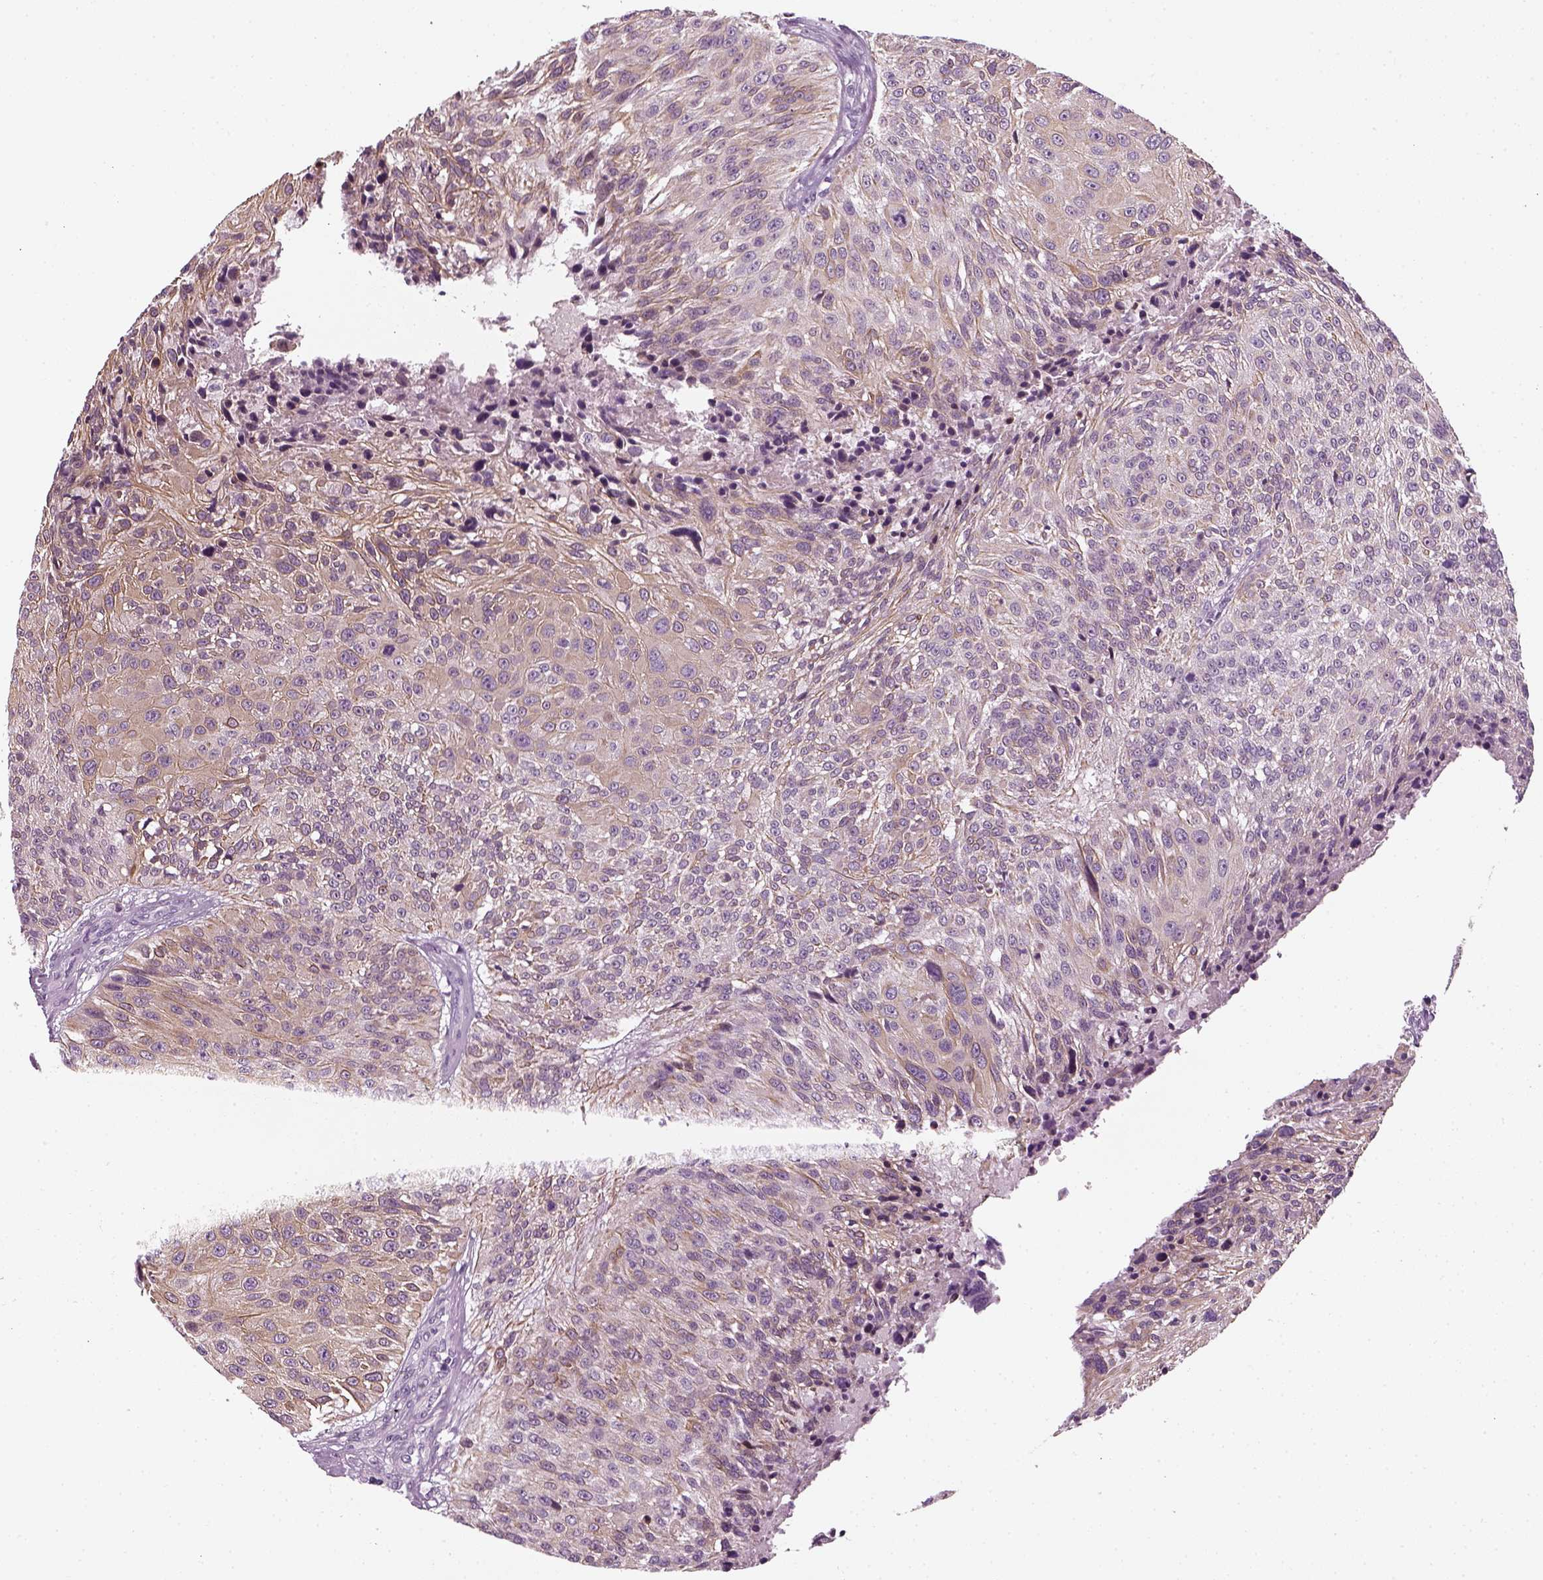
{"staining": {"intensity": "weak", "quantity": "<25%", "location": "cytoplasmic/membranous"}, "tissue": "urothelial cancer", "cell_type": "Tumor cells", "image_type": "cancer", "snomed": [{"axis": "morphology", "description": "Urothelial carcinoma, NOS"}, {"axis": "topography", "description": "Urinary bladder"}], "caption": "Tumor cells show no significant protein expression in transitional cell carcinoma.", "gene": "KRT75", "patient": {"sex": "male", "age": 55}}